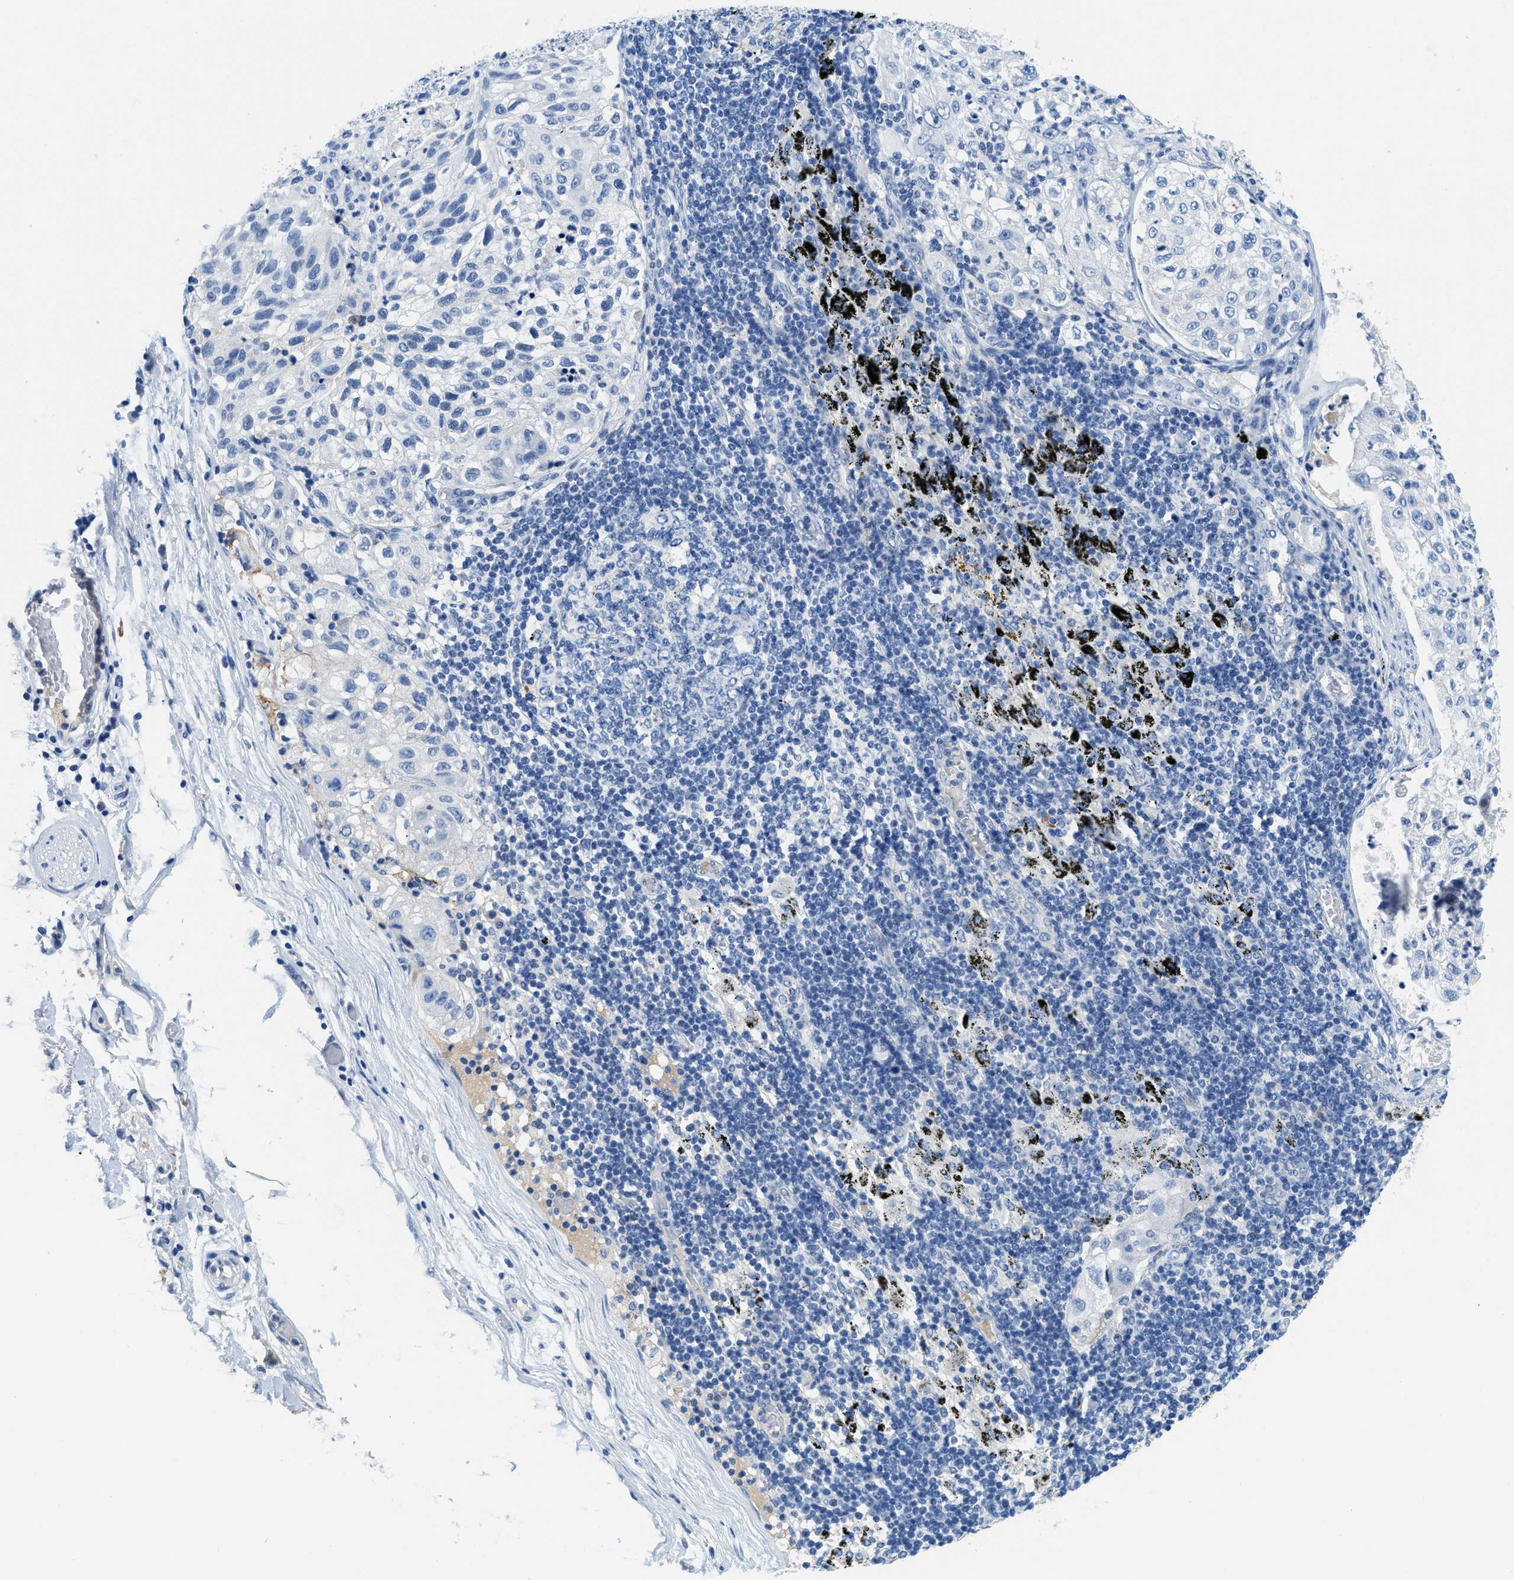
{"staining": {"intensity": "negative", "quantity": "none", "location": "none"}, "tissue": "lung cancer", "cell_type": "Tumor cells", "image_type": "cancer", "snomed": [{"axis": "morphology", "description": "Inflammation, NOS"}, {"axis": "morphology", "description": "Squamous cell carcinoma, NOS"}, {"axis": "topography", "description": "Lymph node"}, {"axis": "topography", "description": "Soft tissue"}, {"axis": "topography", "description": "Lung"}], "caption": "High power microscopy micrograph of an immunohistochemistry (IHC) image of lung cancer (squamous cell carcinoma), revealing no significant expression in tumor cells.", "gene": "MBL2", "patient": {"sex": "male", "age": 66}}